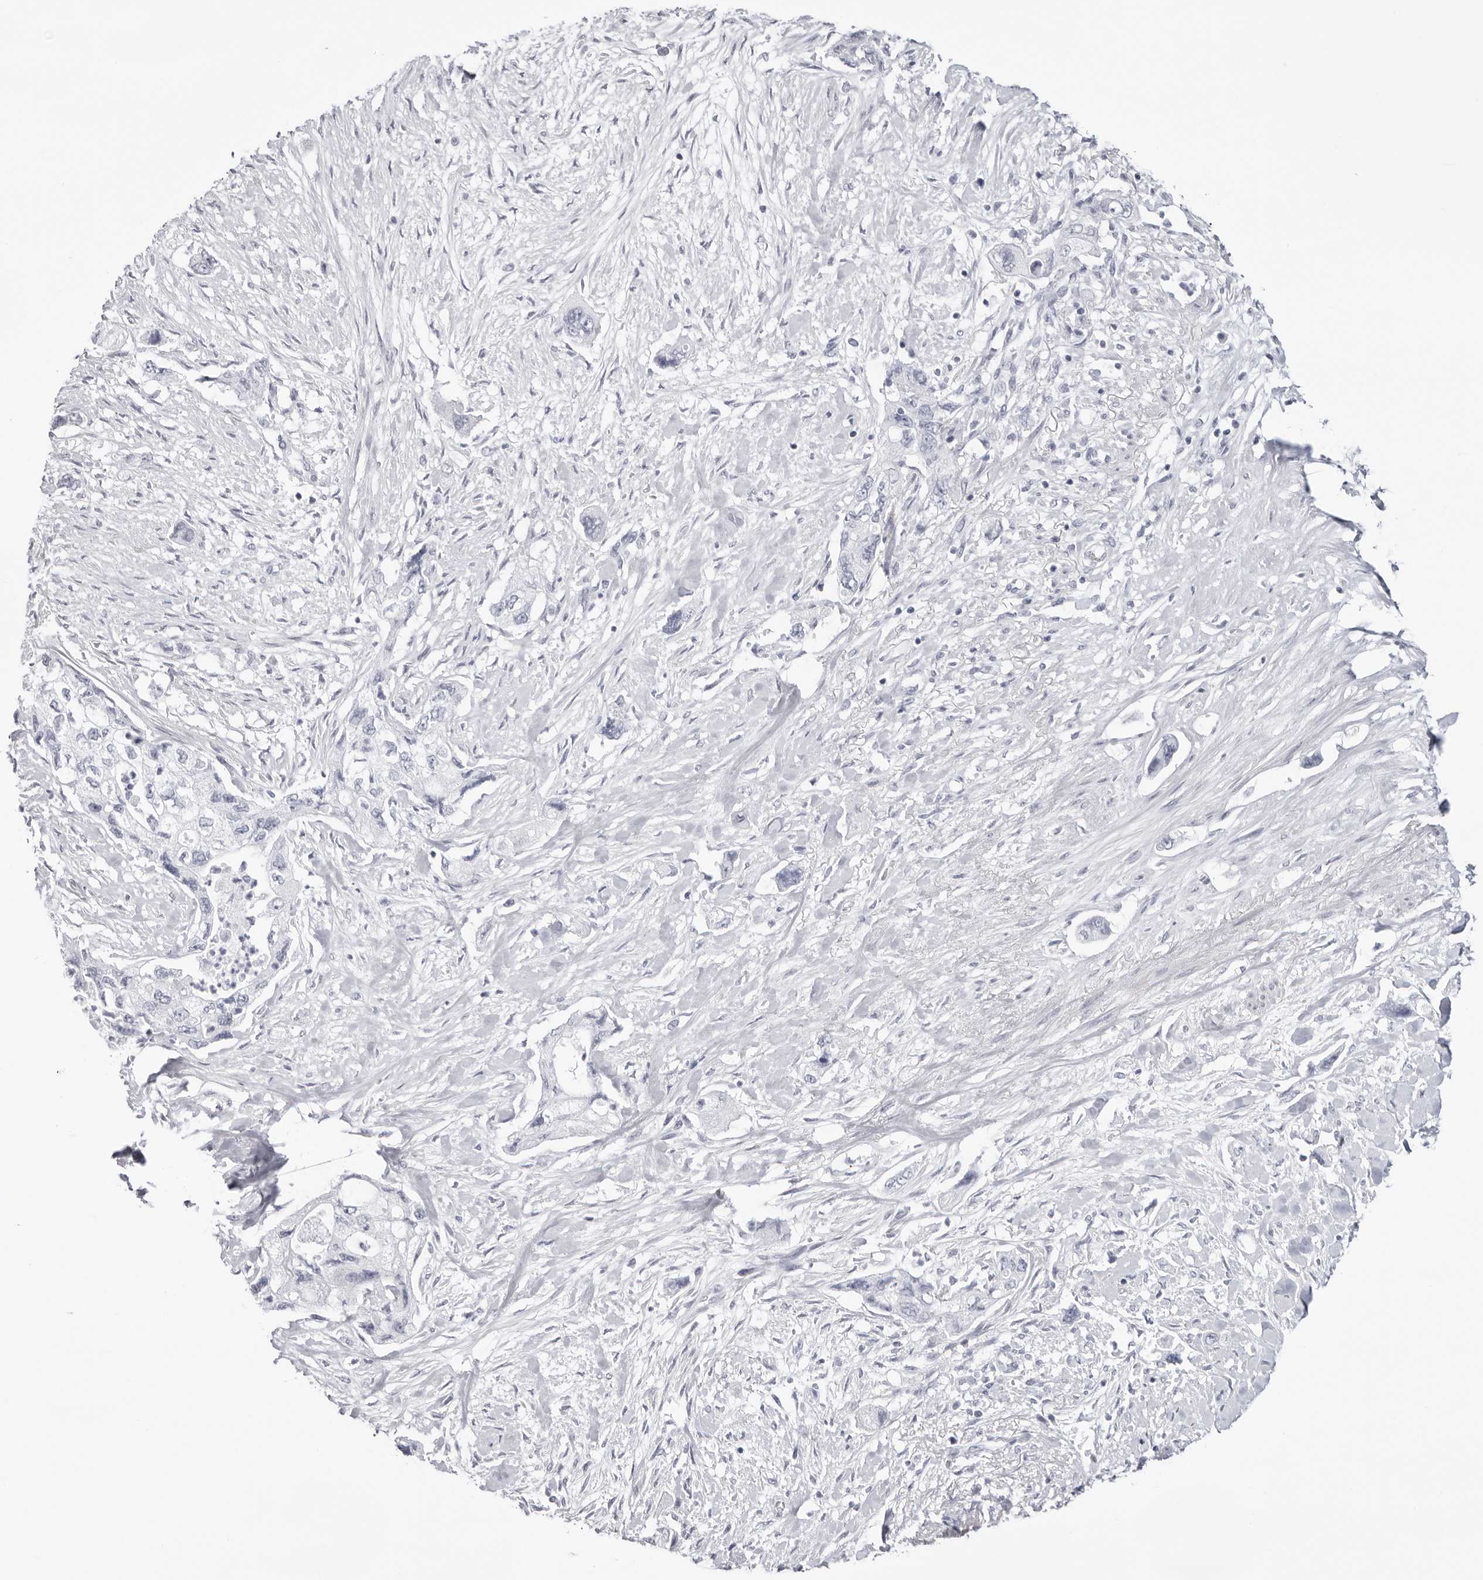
{"staining": {"intensity": "negative", "quantity": "none", "location": "none"}, "tissue": "pancreatic cancer", "cell_type": "Tumor cells", "image_type": "cancer", "snomed": [{"axis": "morphology", "description": "Adenocarcinoma, NOS"}, {"axis": "topography", "description": "Pancreas"}], "caption": "Tumor cells are negative for brown protein staining in pancreatic cancer (adenocarcinoma).", "gene": "INSL3", "patient": {"sex": "female", "age": 73}}